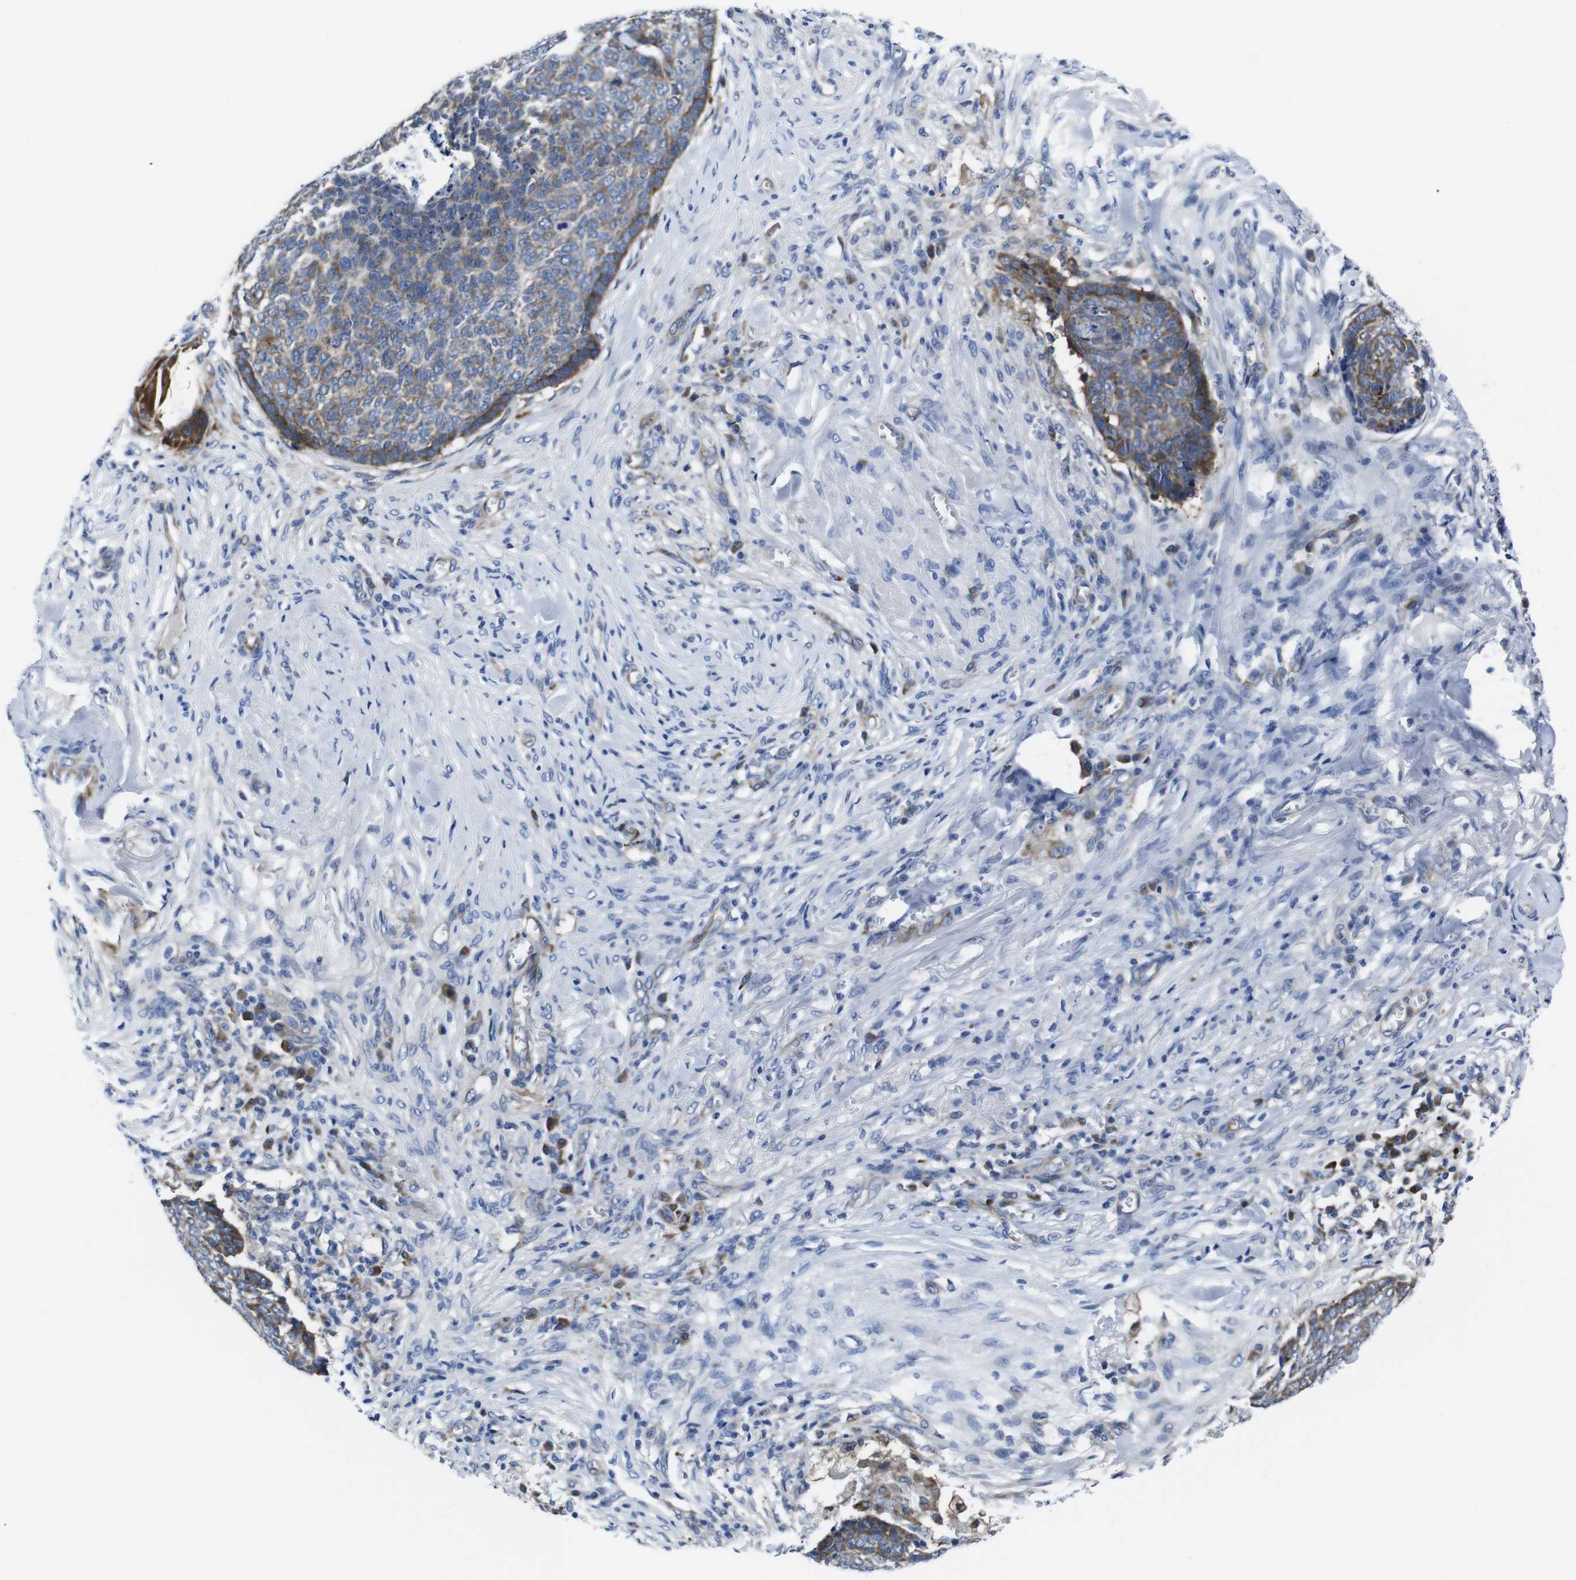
{"staining": {"intensity": "moderate", "quantity": ">75%", "location": "cytoplasmic/membranous"}, "tissue": "skin cancer", "cell_type": "Tumor cells", "image_type": "cancer", "snomed": [{"axis": "morphology", "description": "Basal cell carcinoma"}, {"axis": "topography", "description": "Skin"}], "caption": "The micrograph demonstrates immunohistochemical staining of skin cancer (basal cell carcinoma). There is moderate cytoplasmic/membranous positivity is present in approximately >75% of tumor cells.", "gene": "EIF4A1", "patient": {"sex": "male", "age": 84}}